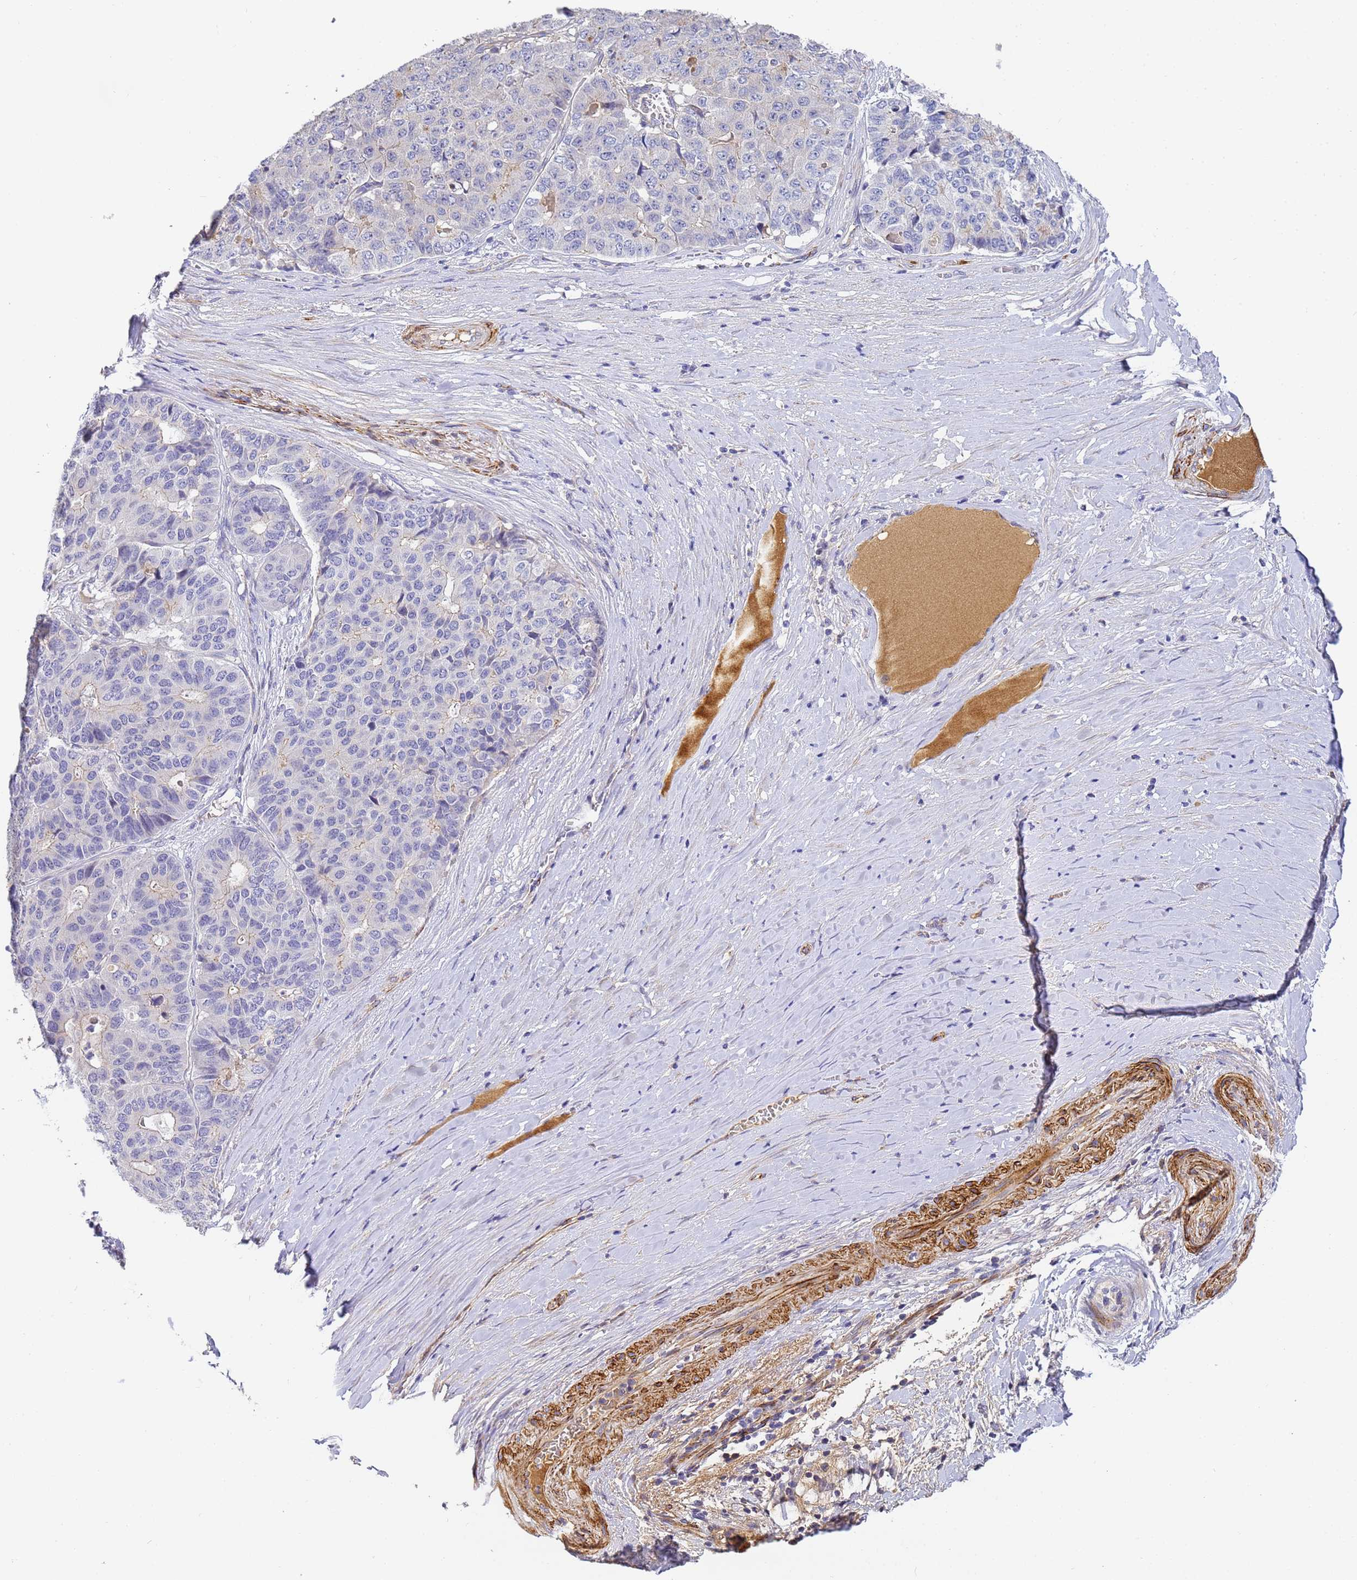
{"staining": {"intensity": "negative", "quantity": "none", "location": "none"}, "tissue": "pancreatic cancer", "cell_type": "Tumor cells", "image_type": "cancer", "snomed": [{"axis": "morphology", "description": "Adenocarcinoma, NOS"}, {"axis": "topography", "description": "Pancreas"}], "caption": "Immunohistochemical staining of pancreatic cancer (adenocarcinoma) exhibits no significant expression in tumor cells. The staining is performed using DAB (3,3'-diaminobenzidine) brown chromogen with nuclei counter-stained in using hematoxylin.", "gene": "CFH", "patient": {"sex": "male", "age": 50}}